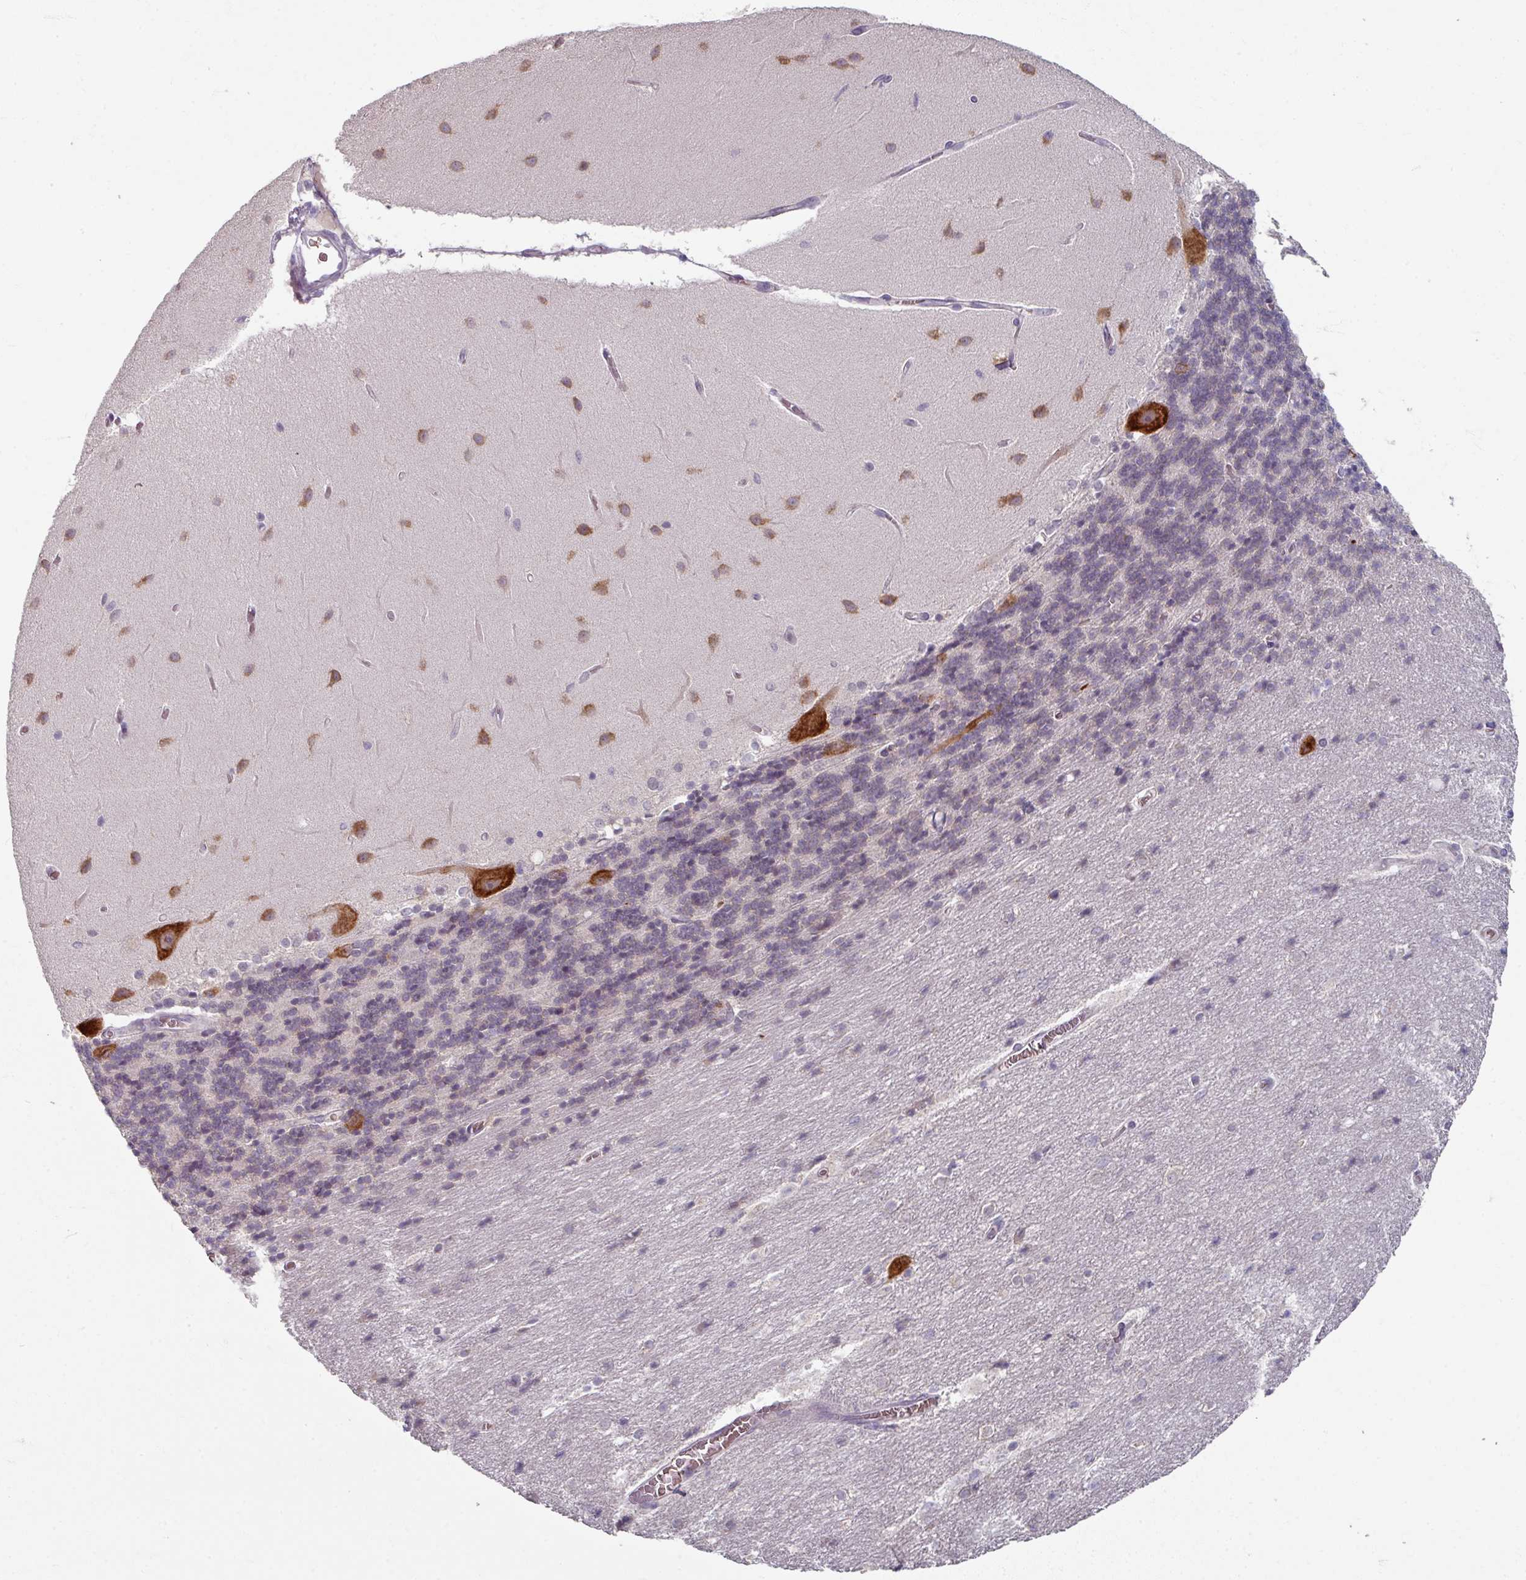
{"staining": {"intensity": "weak", "quantity": "25%-75%", "location": "cytoplasmic/membranous"}, "tissue": "cerebellum", "cell_type": "Cells in granular layer", "image_type": "normal", "snomed": [{"axis": "morphology", "description": "Normal tissue, NOS"}, {"axis": "topography", "description": "Cerebellum"}], "caption": "Immunohistochemistry (DAB (3,3'-diaminobenzidine)) staining of normal cerebellum shows weak cytoplasmic/membranous protein expression in about 25%-75% of cells in granular layer.", "gene": "KMT5C", "patient": {"sex": "female", "age": 54}}